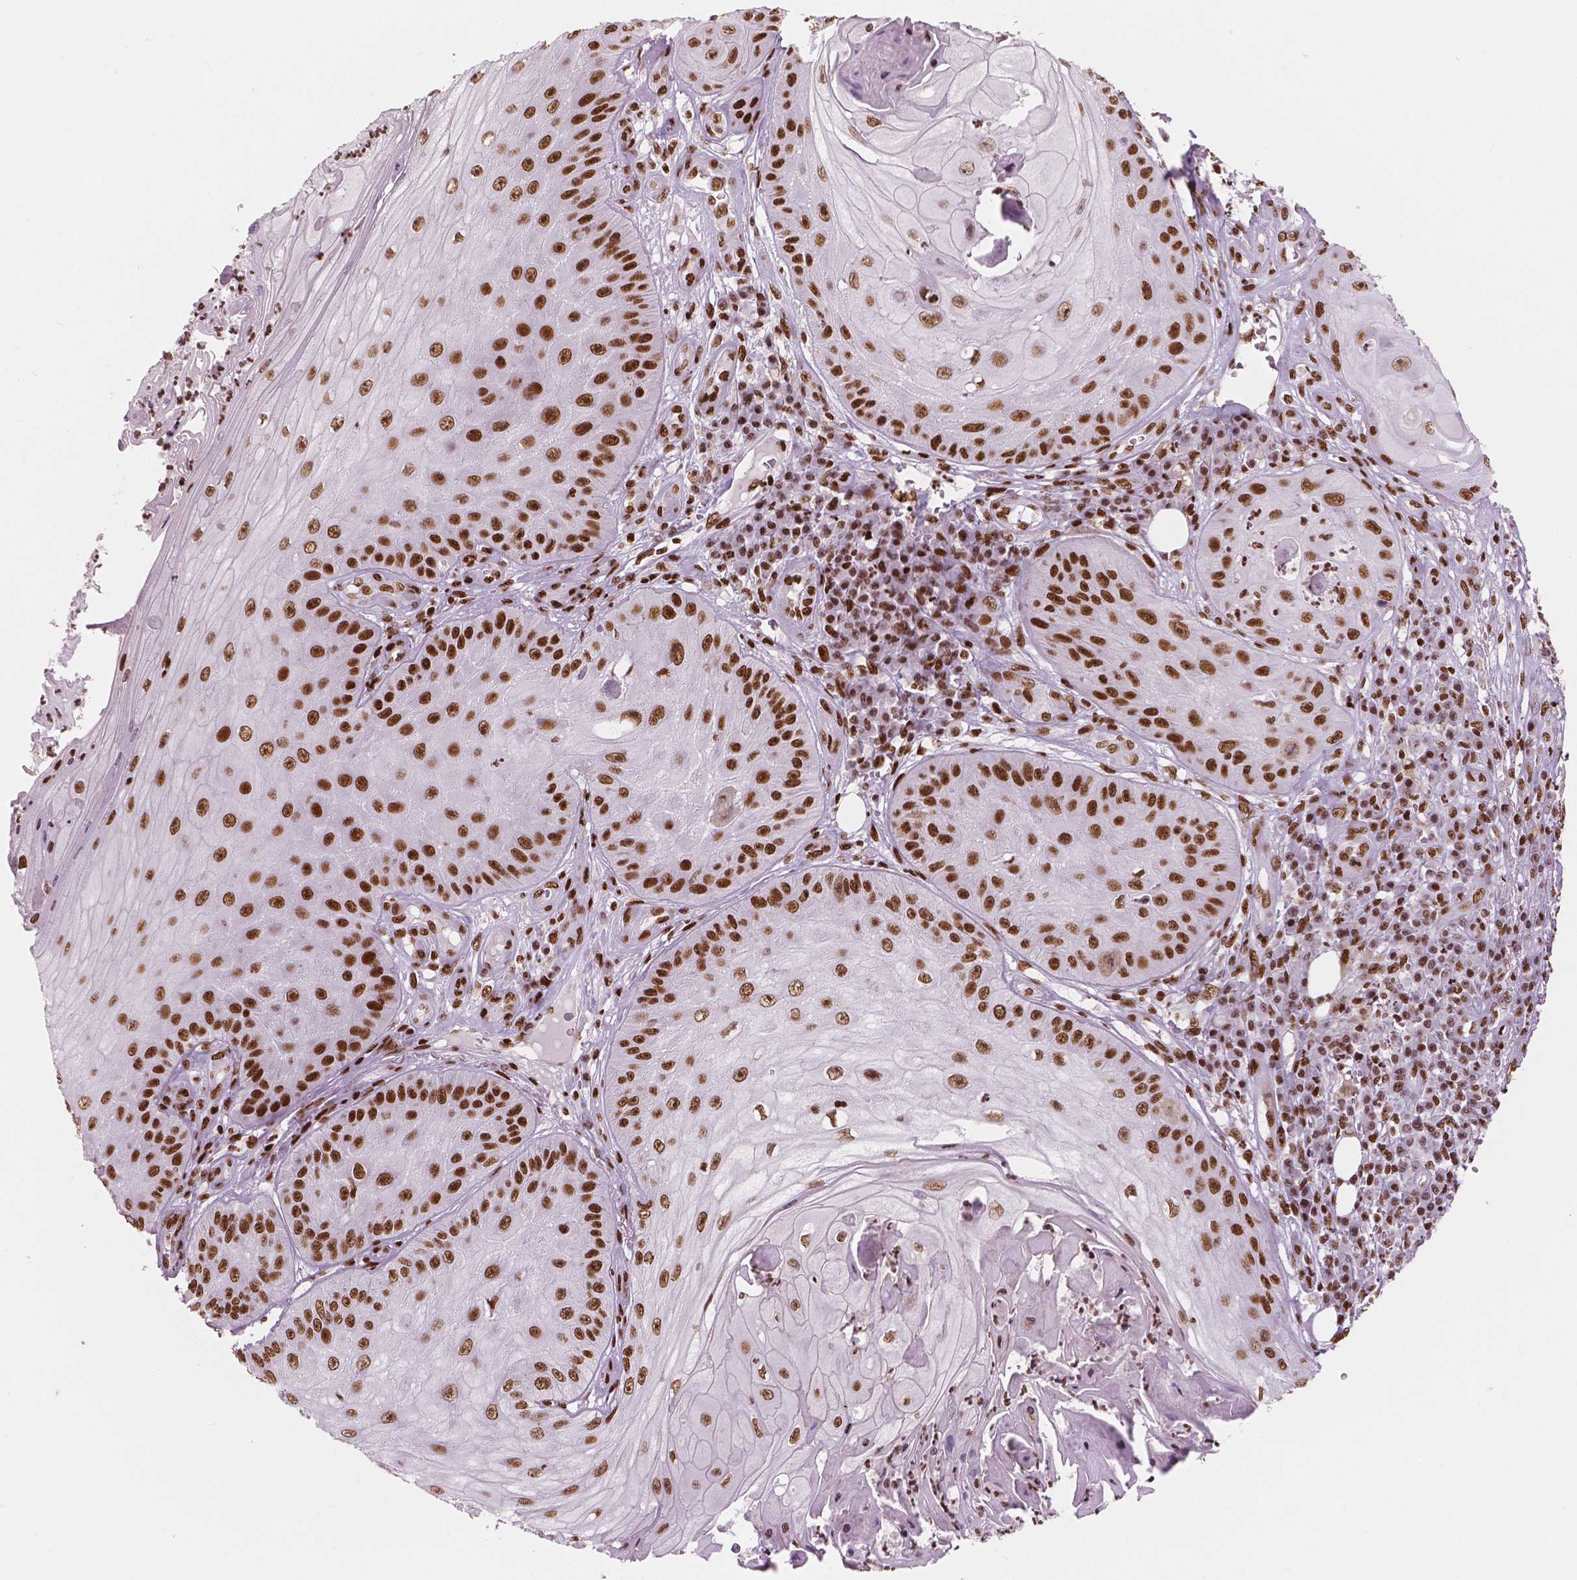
{"staining": {"intensity": "strong", "quantity": ">75%", "location": "nuclear"}, "tissue": "skin cancer", "cell_type": "Tumor cells", "image_type": "cancer", "snomed": [{"axis": "morphology", "description": "Squamous cell carcinoma, NOS"}, {"axis": "topography", "description": "Skin"}], "caption": "Approximately >75% of tumor cells in human skin cancer demonstrate strong nuclear protein staining as visualized by brown immunohistochemical staining.", "gene": "BRD4", "patient": {"sex": "male", "age": 70}}